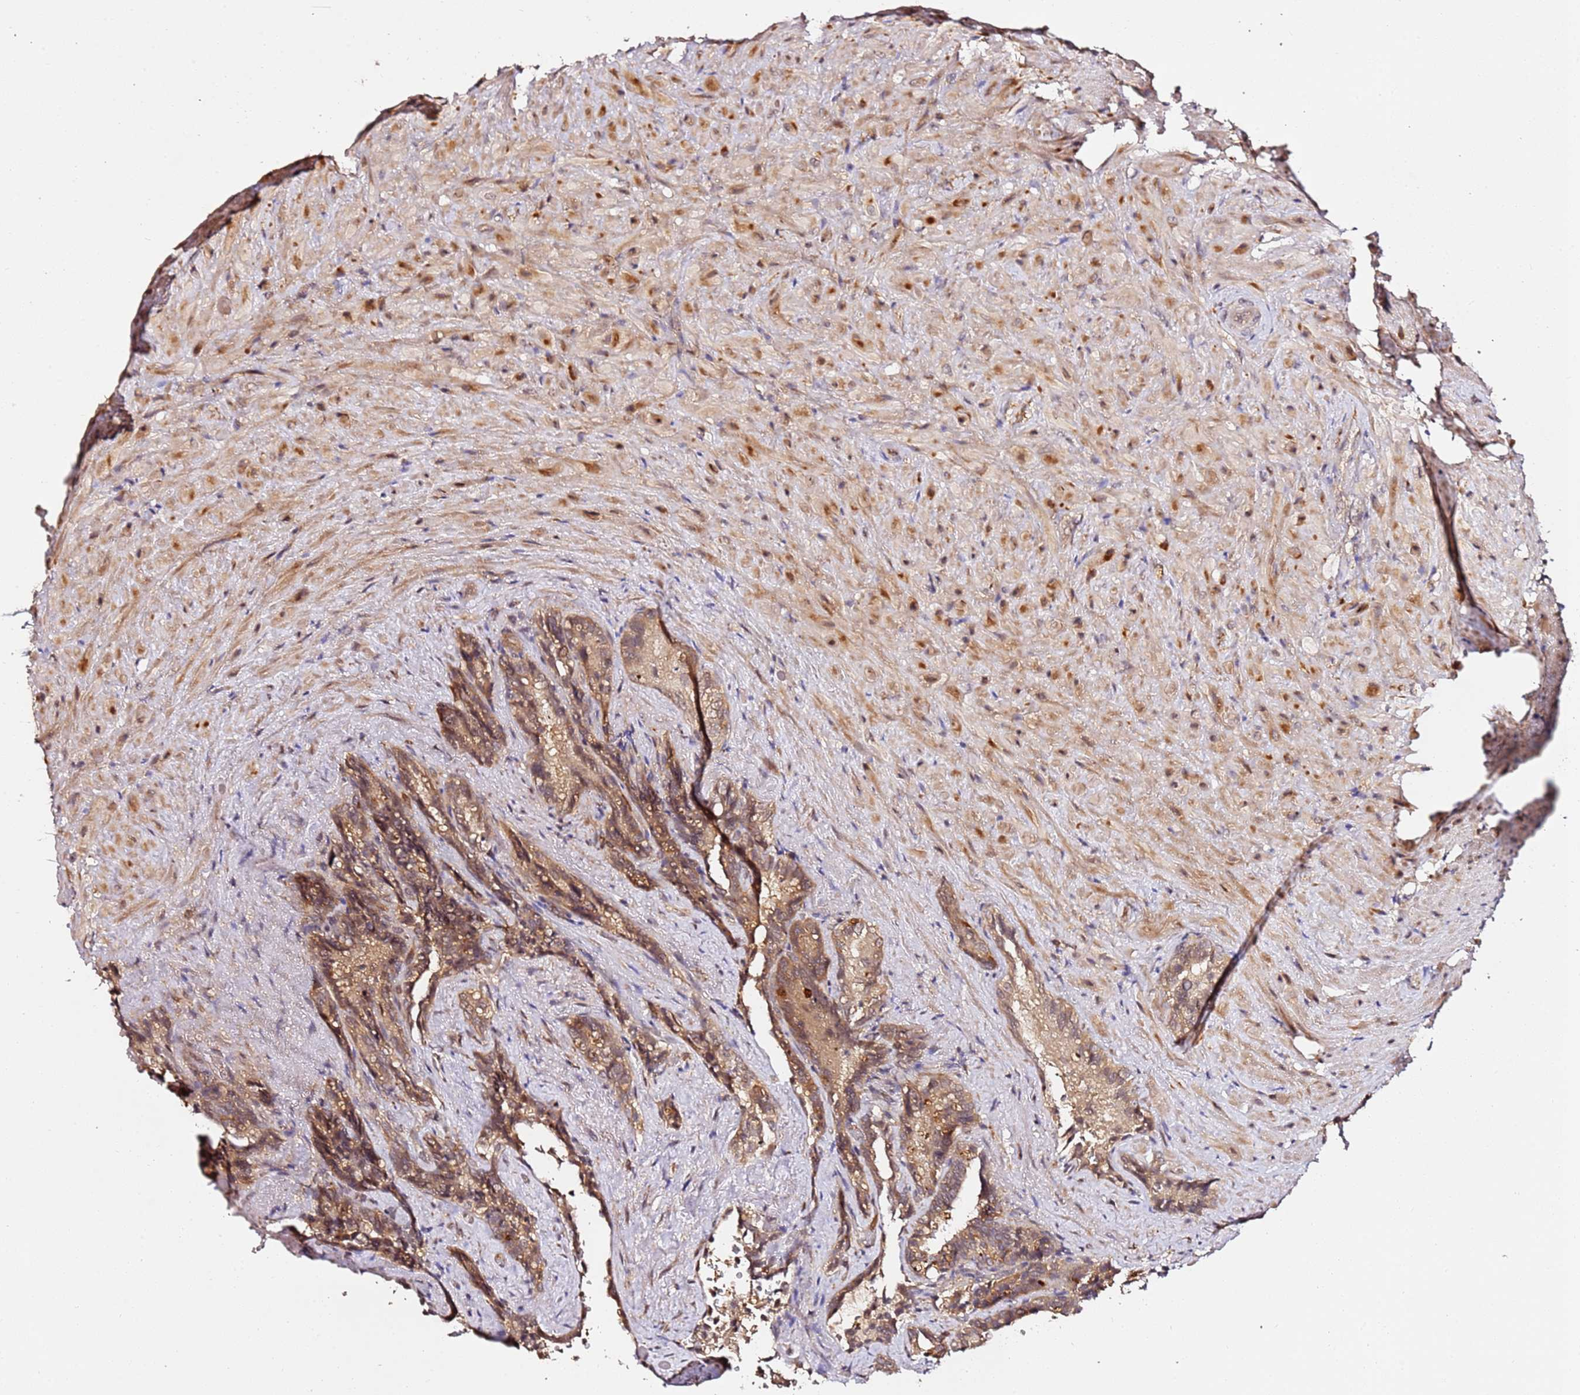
{"staining": {"intensity": "moderate", "quantity": "25%-75%", "location": "cytoplasmic/membranous,nuclear"}, "tissue": "seminal vesicle", "cell_type": "Glandular cells", "image_type": "normal", "snomed": [{"axis": "morphology", "description": "Normal tissue, NOS"}, {"axis": "topography", "description": "Seminal veicle"}], "caption": "Human seminal vesicle stained with a brown dye exhibits moderate cytoplasmic/membranous,nuclear positive expression in approximately 25%-75% of glandular cells.", "gene": "OR5V1", "patient": {"sex": "male", "age": 62}}